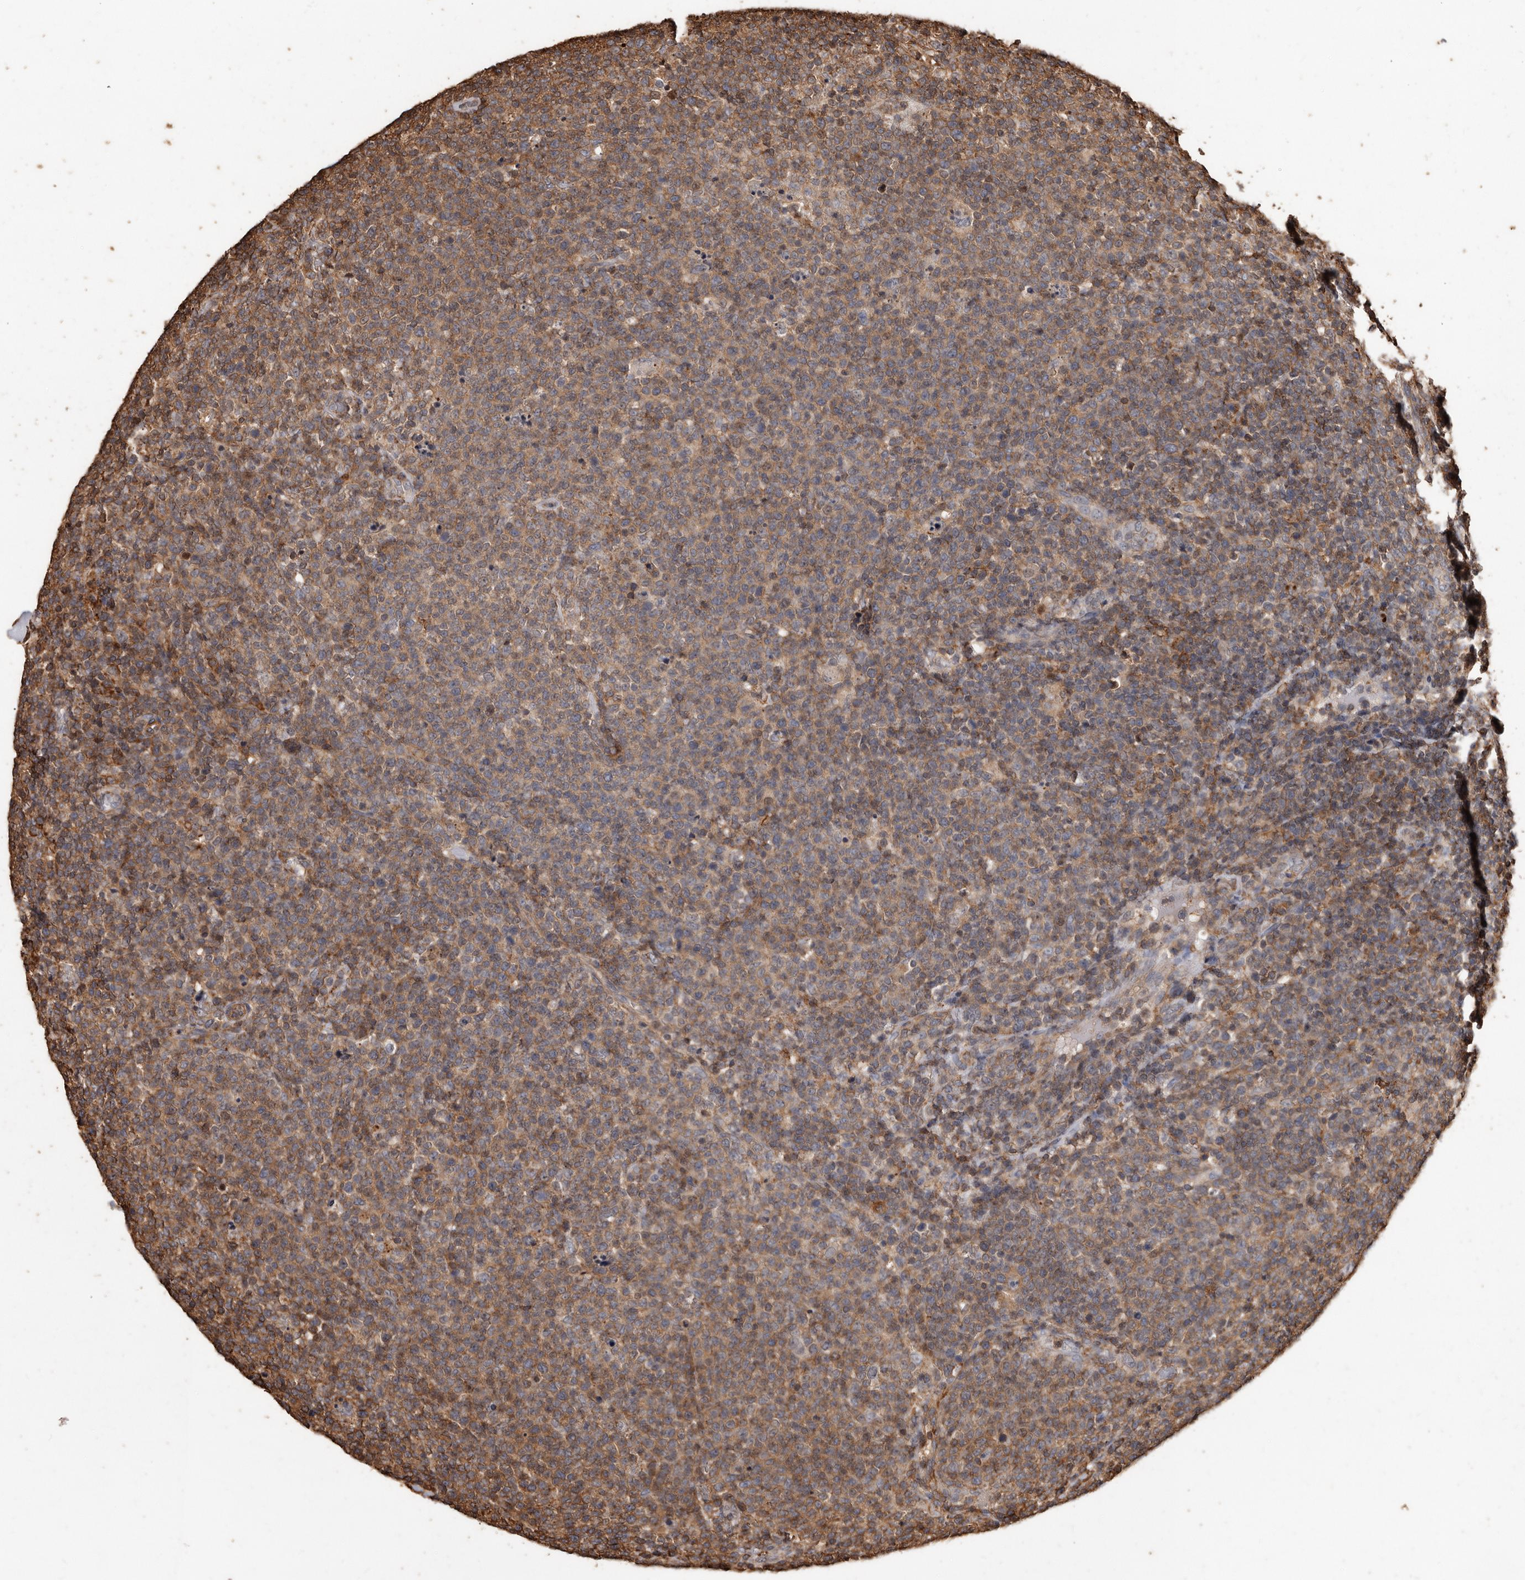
{"staining": {"intensity": "moderate", "quantity": ">75%", "location": "cytoplasmic/membranous"}, "tissue": "lymphoma", "cell_type": "Tumor cells", "image_type": "cancer", "snomed": [{"axis": "morphology", "description": "Malignant lymphoma, non-Hodgkin's type, High grade"}, {"axis": "topography", "description": "Lymph node"}], "caption": "Moderate cytoplasmic/membranous expression is identified in approximately >75% of tumor cells in high-grade malignant lymphoma, non-Hodgkin's type. (brown staining indicates protein expression, while blue staining denotes nuclei).", "gene": "GSK3A", "patient": {"sex": "male", "age": 61}}